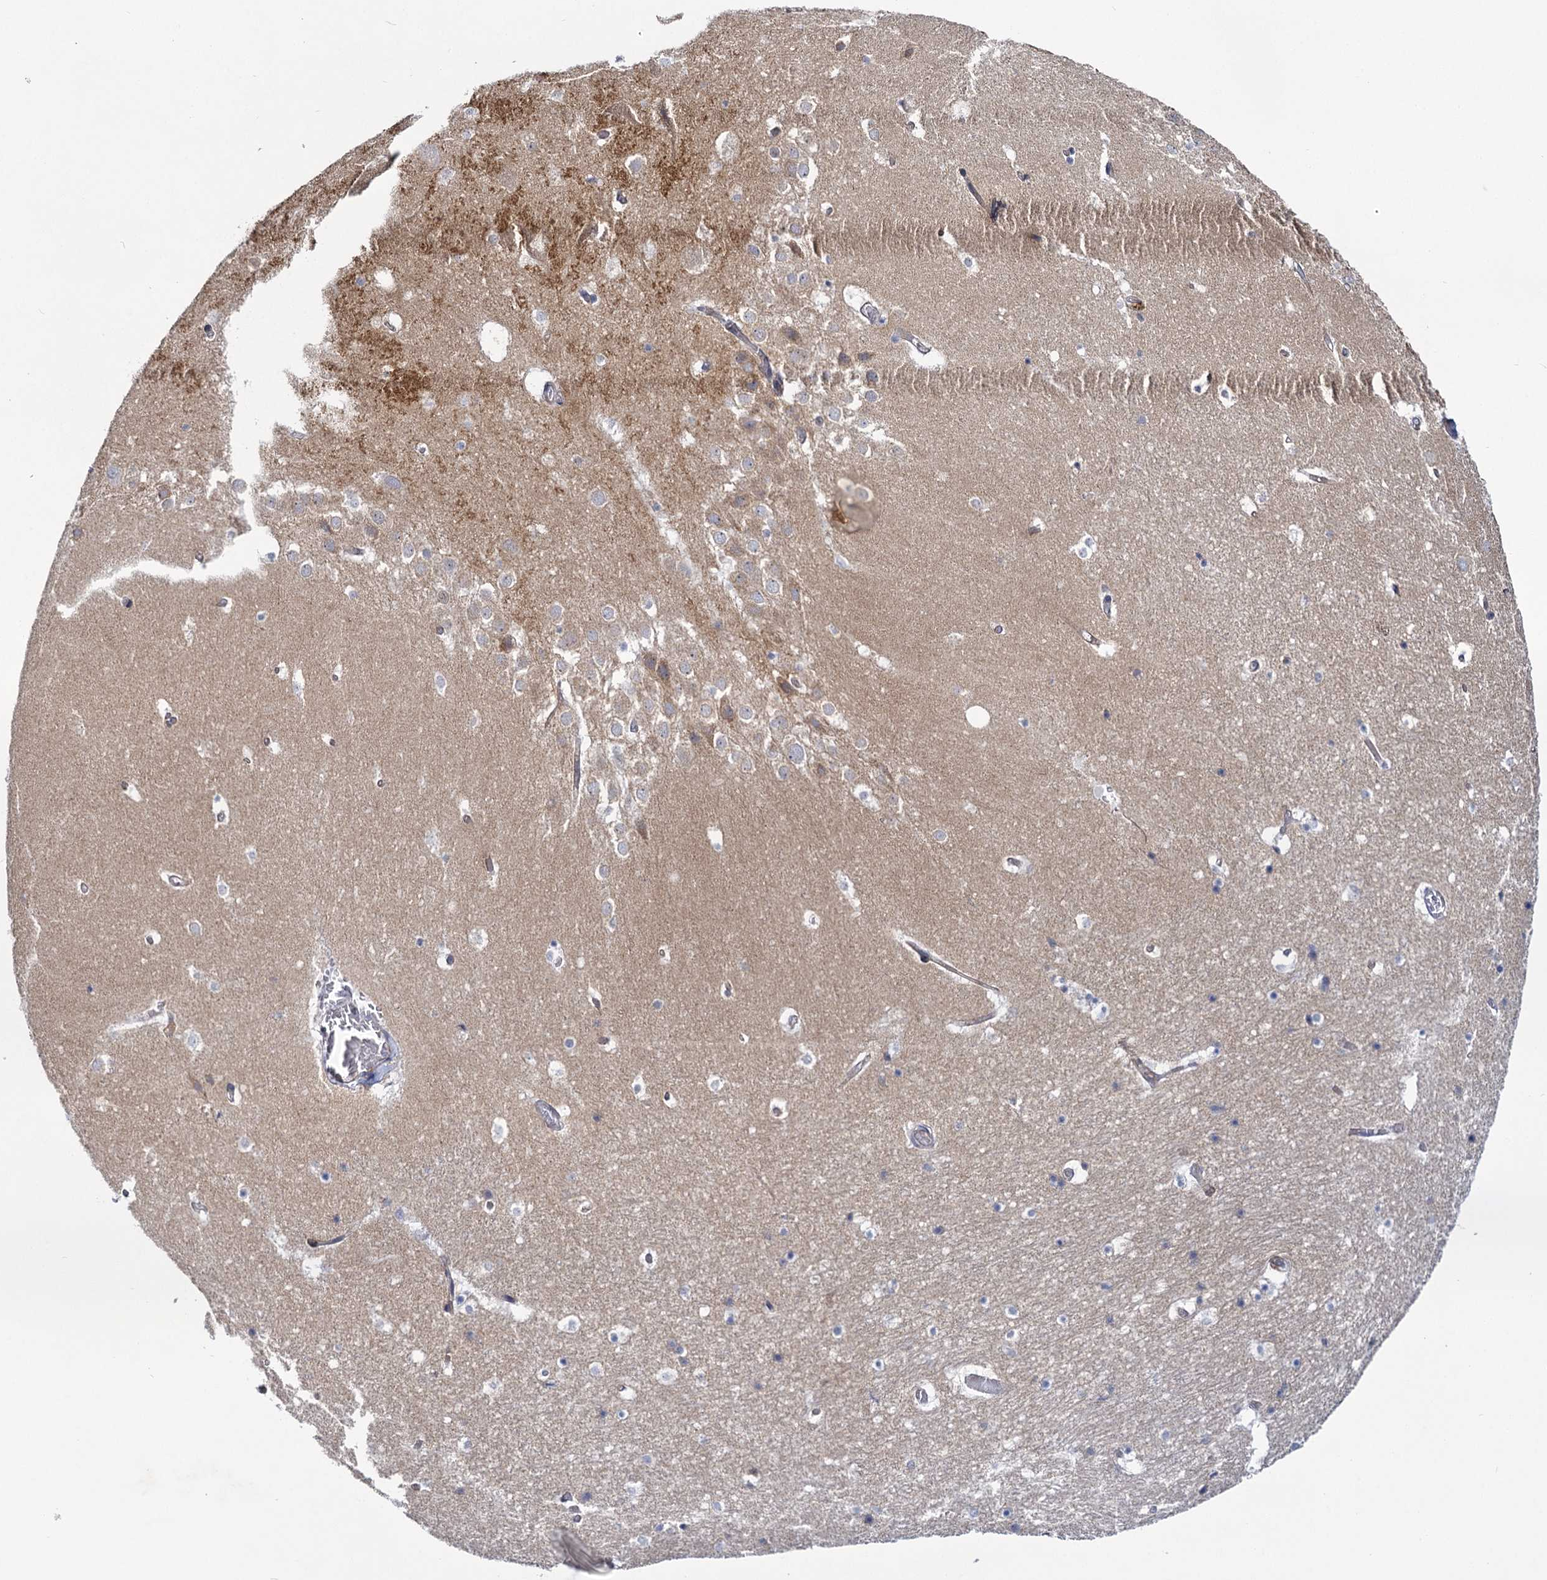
{"staining": {"intensity": "negative", "quantity": "none", "location": "none"}, "tissue": "hippocampus", "cell_type": "Glial cells", "image_type": "normal", "snomed": [{"axis": "morphology", "description": "Normal tissue, NOS"}, {"axis": "topography", "description": "Hippocampus"}], "caption": "Glial cells show no significant protein expression in benign hippocampus. Brightfield microscopy of immunohistochemistry stained with DAB (brown) and hematoxylin (blue), captured at high magnification.", "gene": "MBLAC2", "patient": {"sex": "female", "age": 52}}